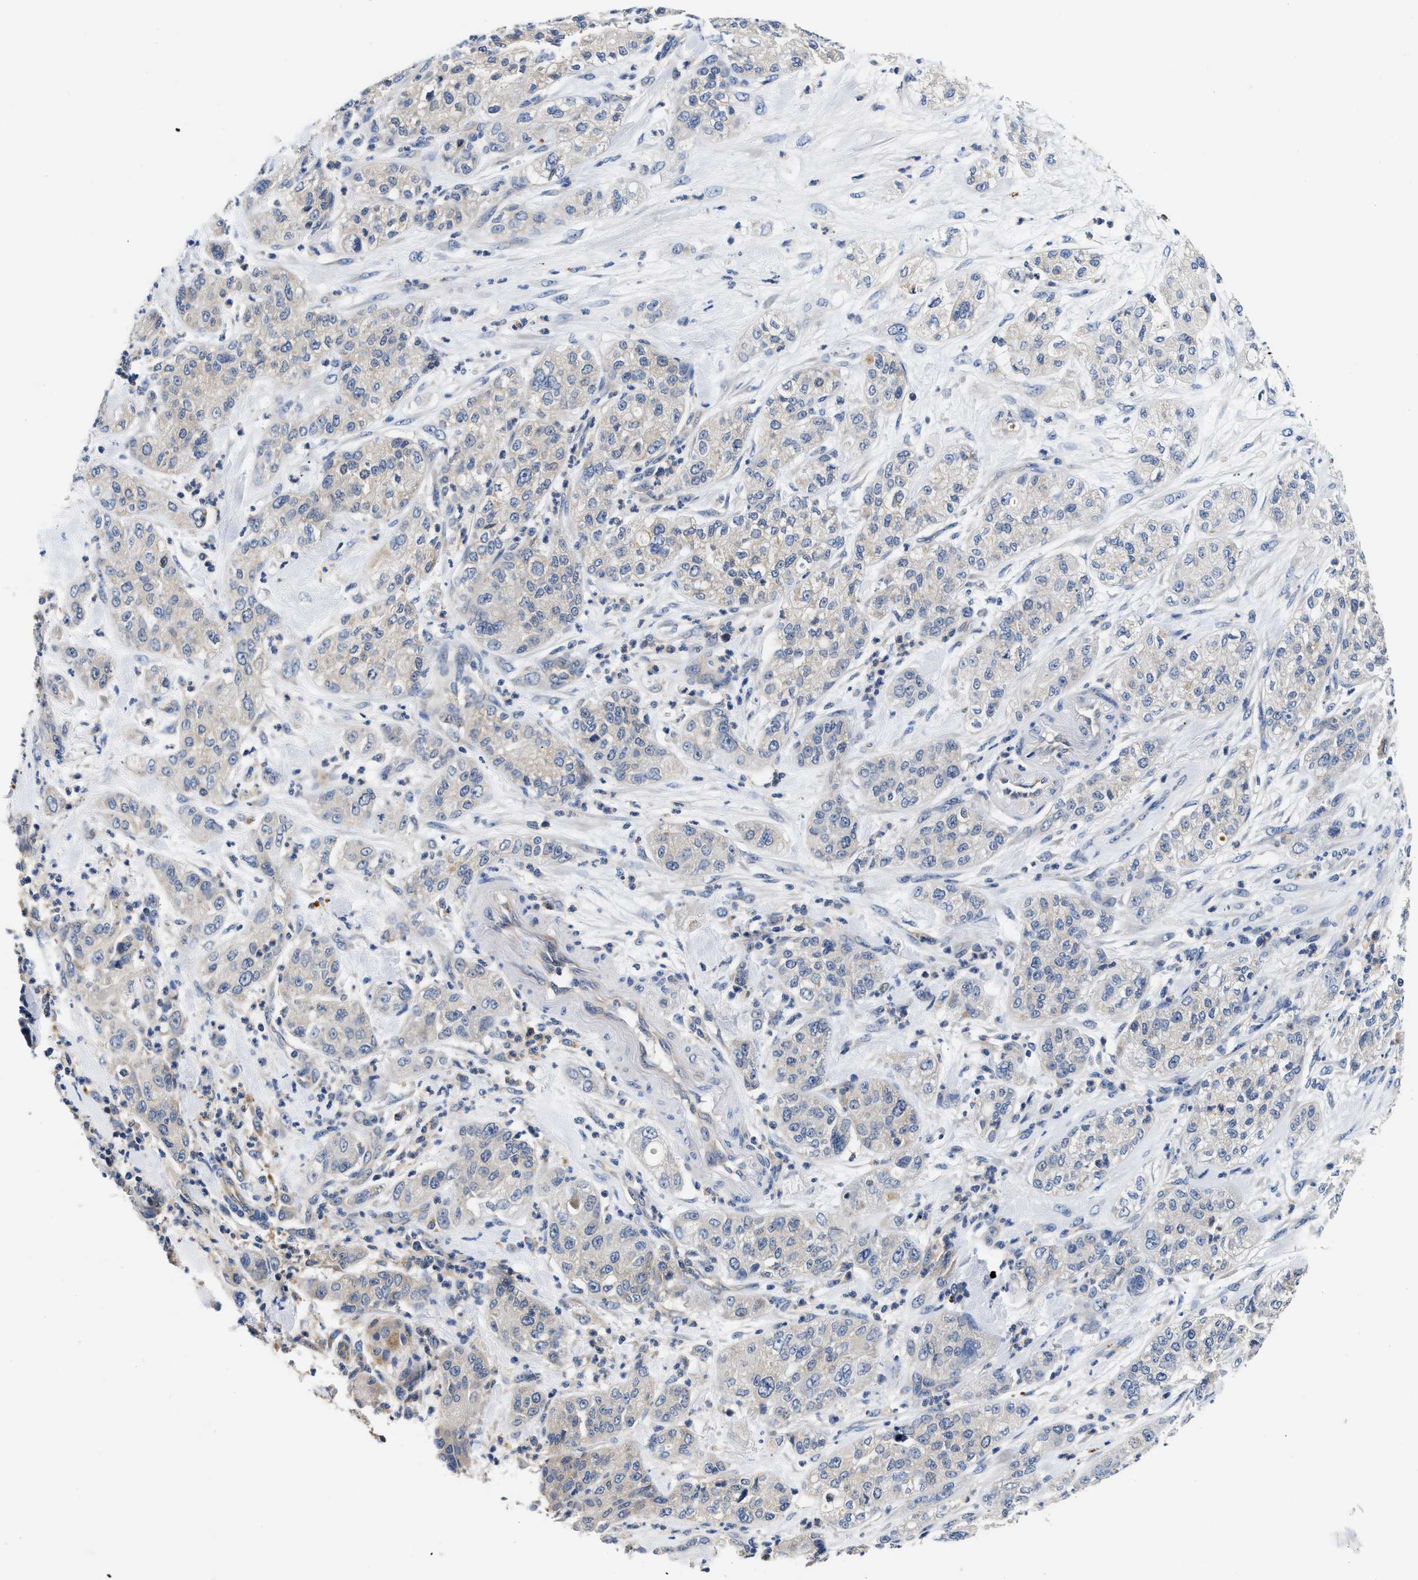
{"staining": {"intensity": "negative", "quantity": "none", "location": "none"}, "tissue": "pancreatic cancer", "cell_type": "Tumor cells", "image_type": "cancer", "snomed": [{"axis": "morphology", "description": "Adenocarcinoma, NOS"}, {"axis": "topography", "description": "Pancreas"}], "caption": "IHC photomicrograph of pancreatic adenocarcinoma stained for a protein (brown), which shows no positivity in tumor cells.", "gene": "FAM185A", "patient": {"sex": "female", "age": 78}}